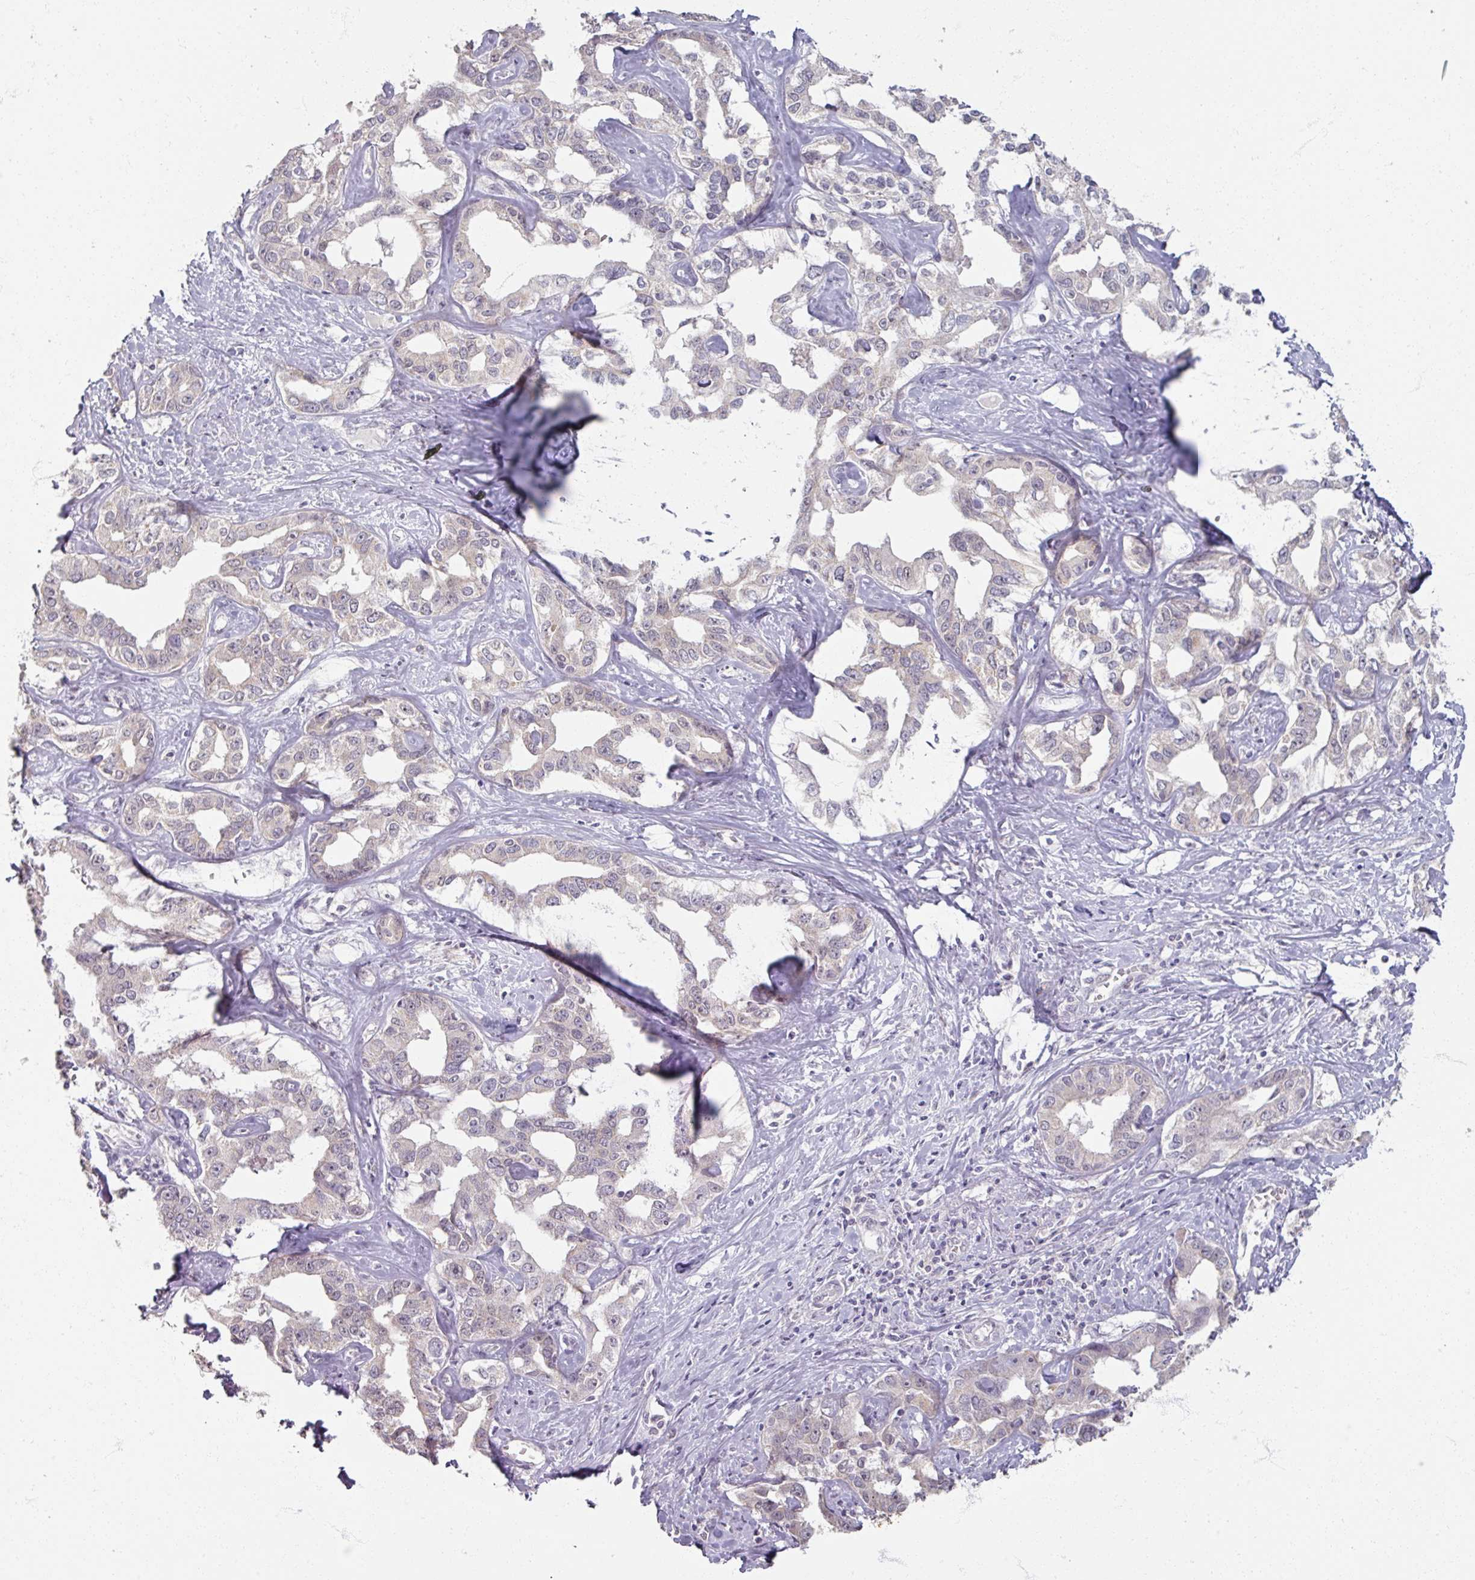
{"staining": {"intensity": "negative", "quantity": "none", "location": "none"}, "tissue": "liver cancer", "cell_type": "Tumor cells", "image_type": "cancer", "snomed": [{"axis": "morphology", "description": "Cholangiocarcinoma"}, {"axis": "topography", "description": "Liver"}], "caption": "There is no significant staining in tumor cells of liver cholangiocarcinoma.", "gene": "SOX11", "patient": {"sex": "male", "age": 59}}